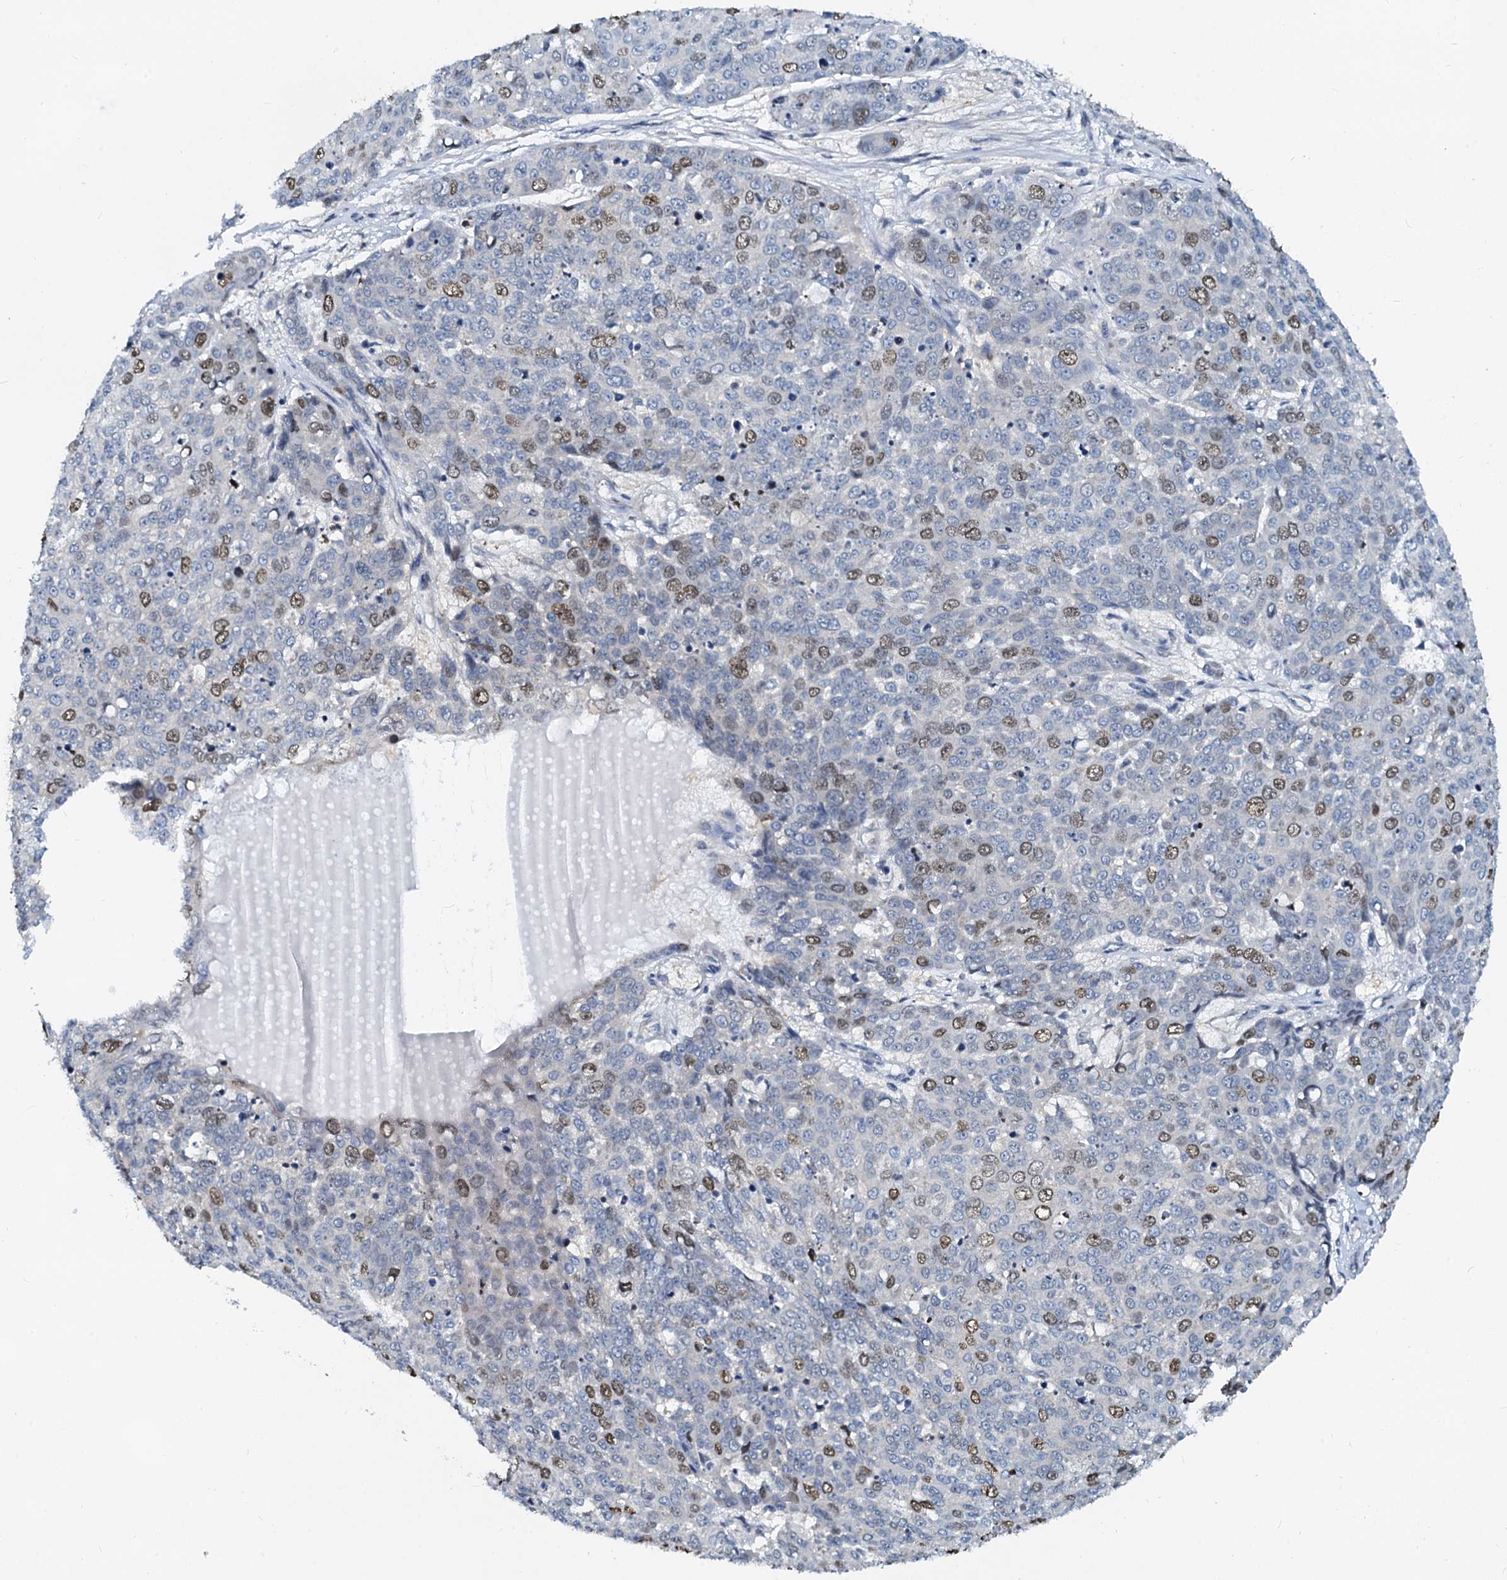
{"staining": {"intensity": "weak", "quantity": "<25%", "location": "nuclear"}, "tissue": "skin cancer", "cell_type": "Tumor cells", "image_type": "cancer", "snomed": [{"axis": "morphology", "description": "Squamous cell carcinoma, NOS"}, {"axis": "topography", "description": "Skin"}], "caption": "High magnification brightfield microscopy of skin cancer (squamous cell carcinoma) stained with DAB (3,3'-diaminobenzidine) (brown) and counterstained with hematoxylin (blue): tumor cells show no significant positivity. (Brightfield microscopy of DAB immunohistochemistry at high magnification).", "gene": "PTGES3", "patient": {"sex": "male", "age": 71}}